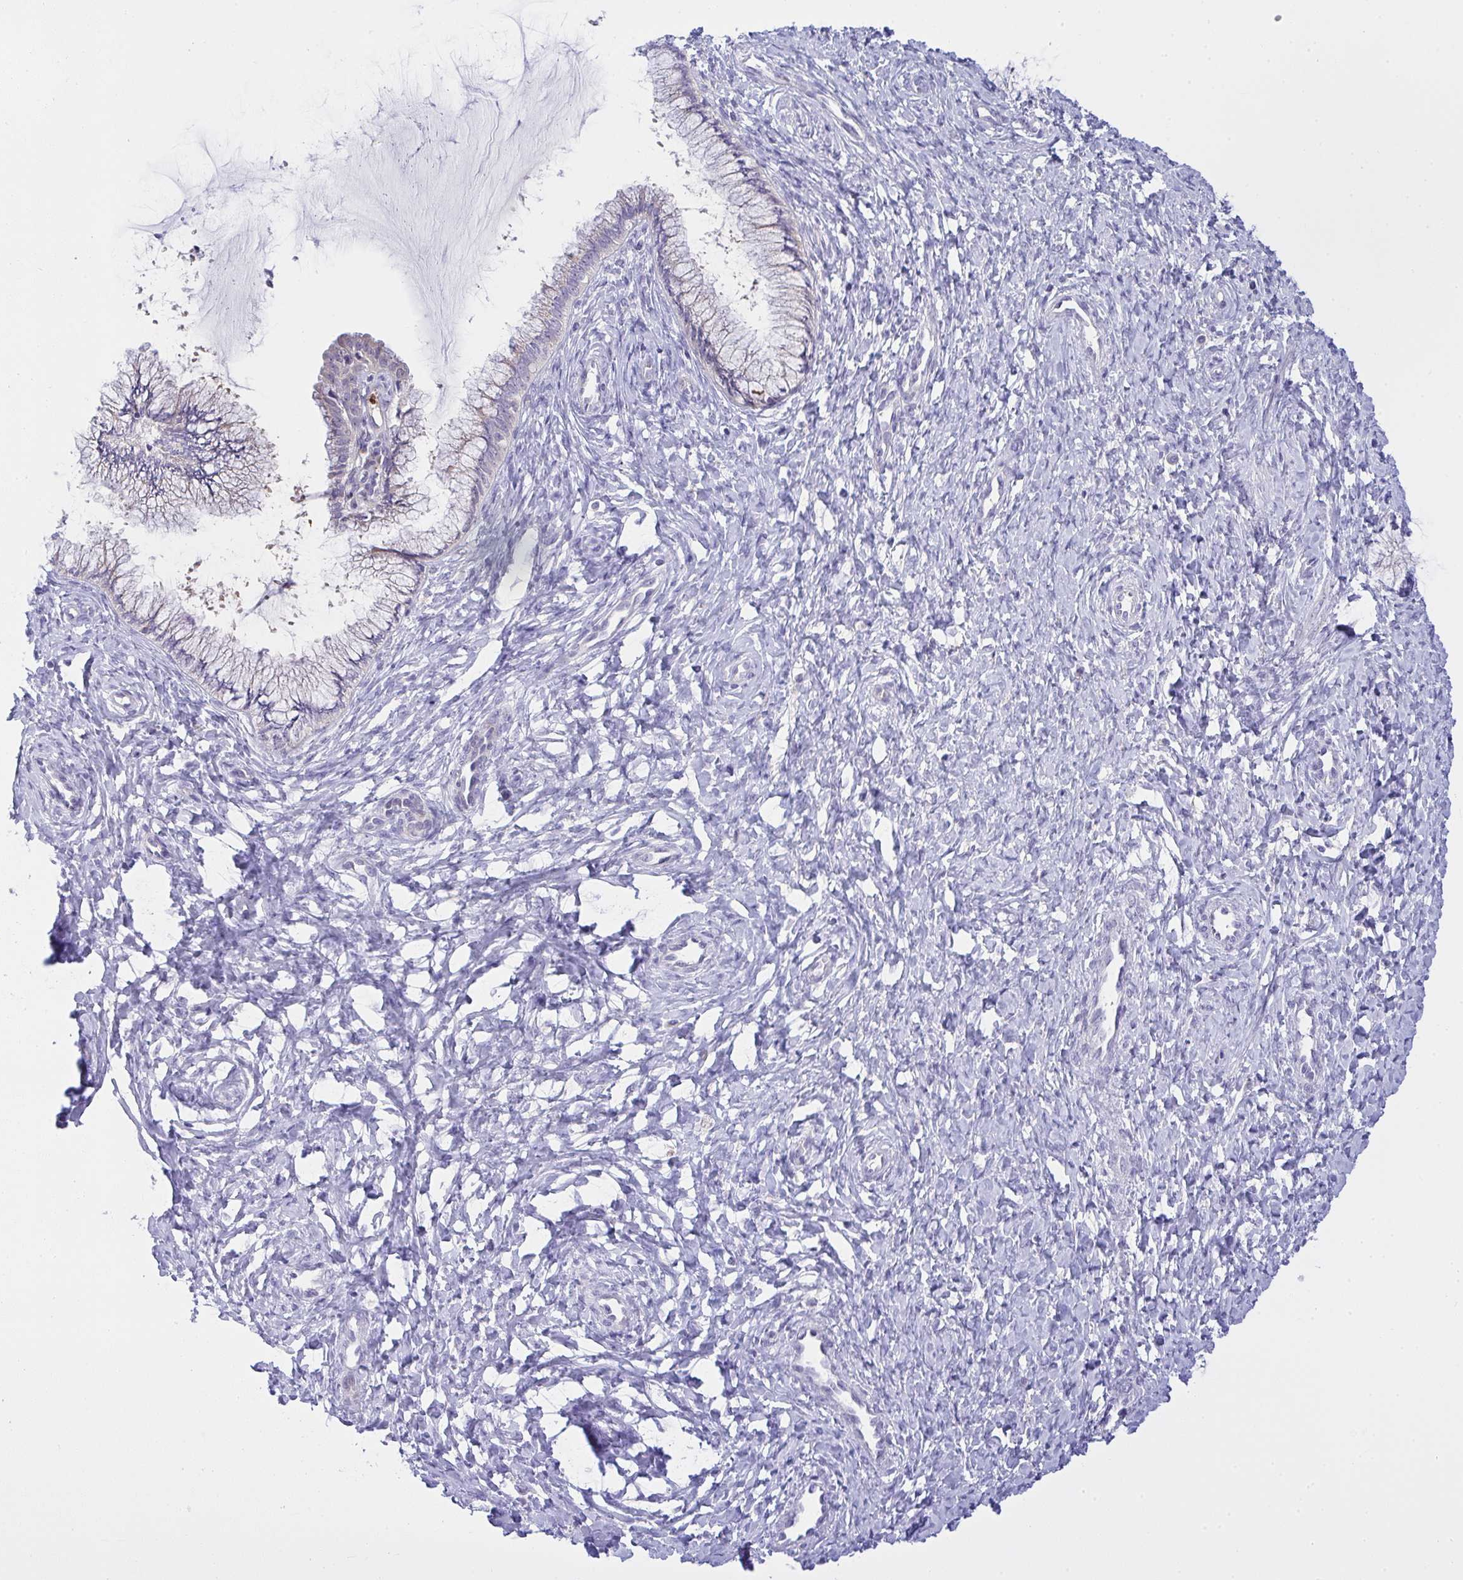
{"staining": {"intensity": "negative", "quantity": "none", "location": "none"}, "tissue": "cervix", "cell_type": "Glandular cells", "image_type": "normal", "snomed": [{"axis": "morphology", "description": "Normal tissue, NOS"}, {"axis": "topography", "description": "Cervix"}], "caption": "IHC micrograph of normal human cervix stained for a protein (brown), which exhibits no positivity in glandular cells.", "gene": "ZNF554", "patient": {"sex": "female", "age": 37}}